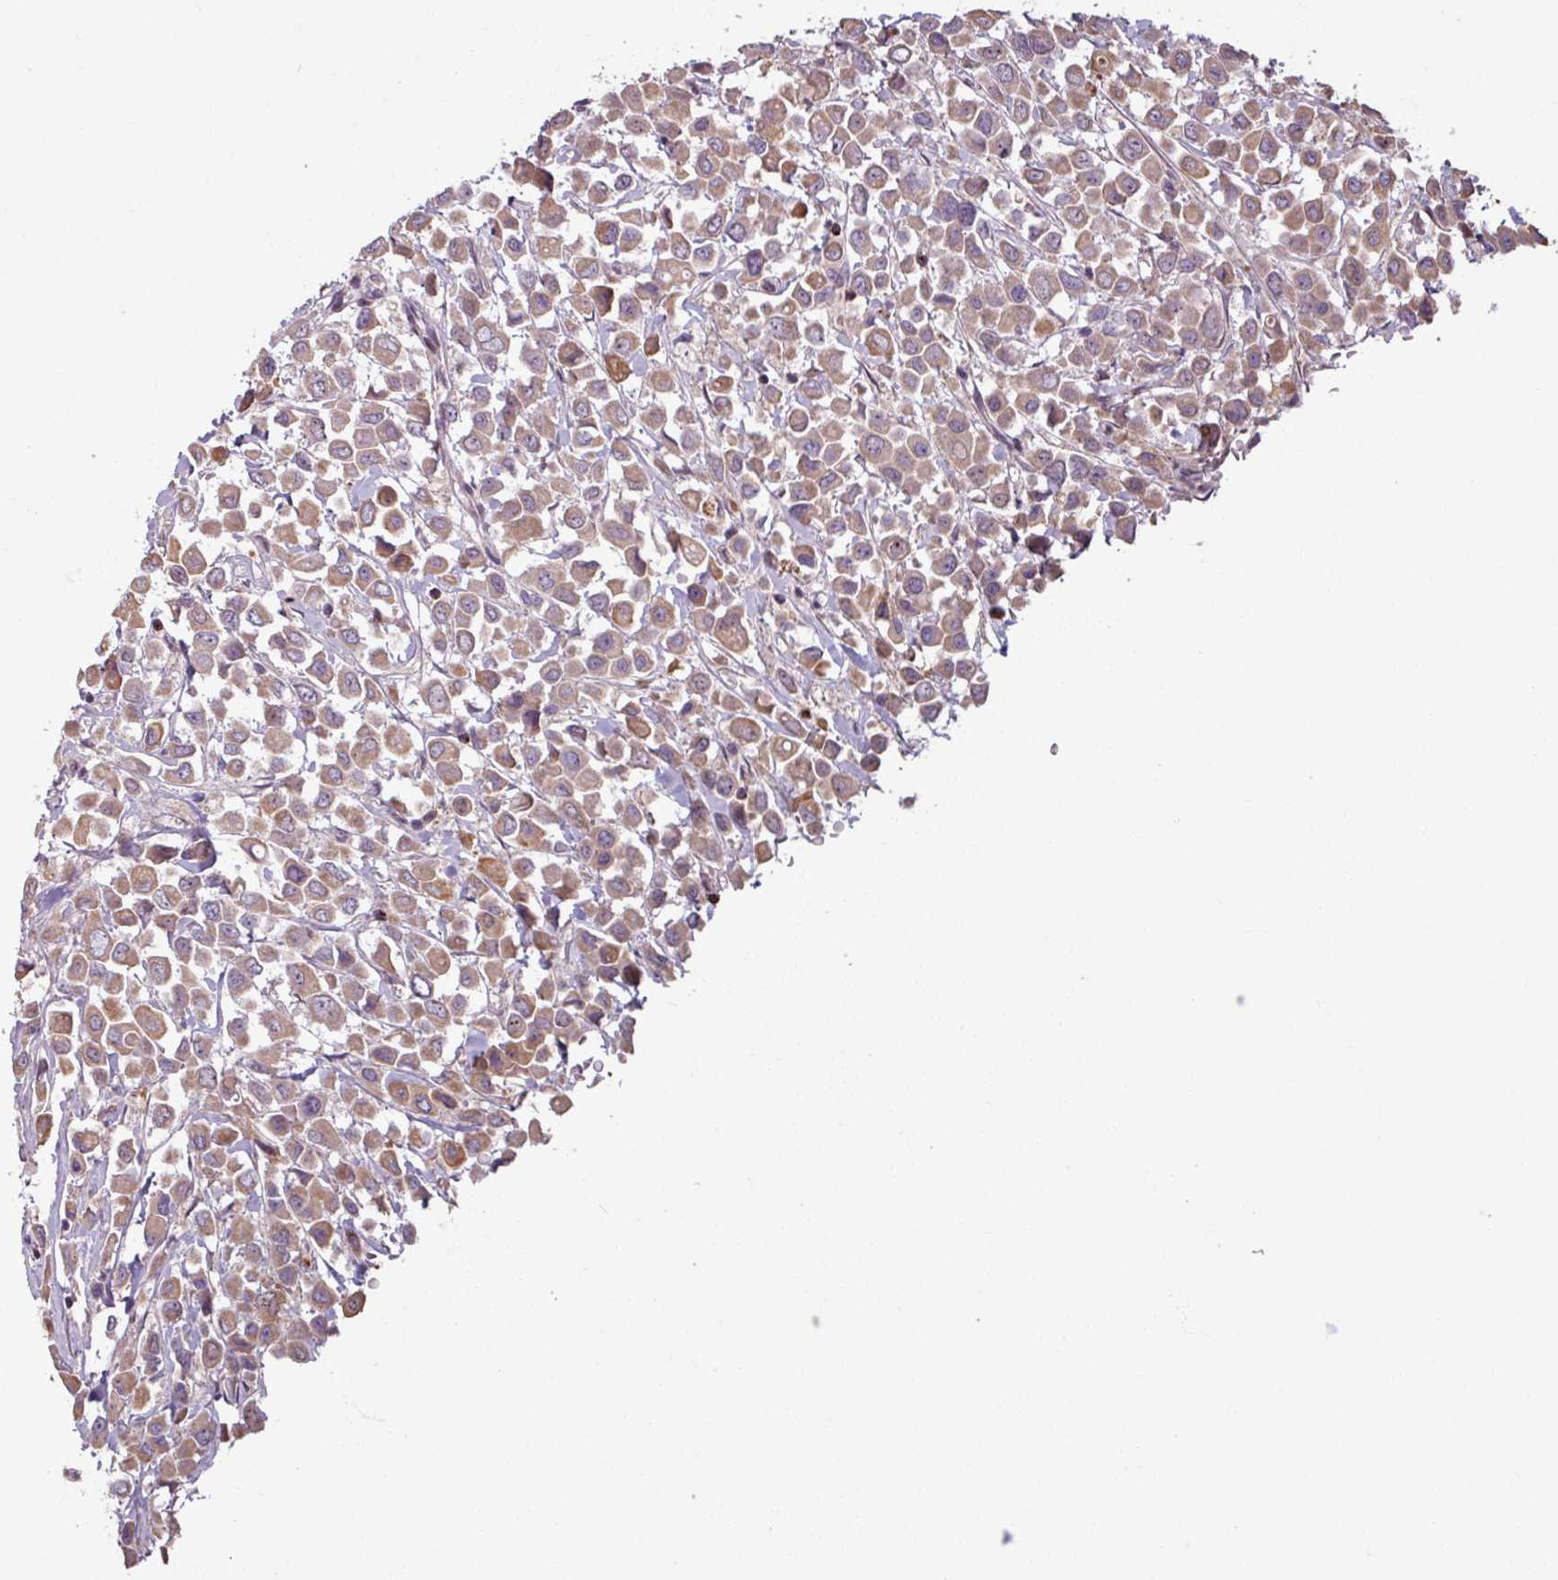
{"staining": {"intensity": "moderate", "quantity": ">75%", "location": "cytoplasmic/membranous,nuclear"}, "tissue": "breast cancer", "cell_type": "Tumor cells", "image_type": "cancer", "snomed": [{"axis": "morphology", "description": "Duct carcinoma"}, {"axis": "topography", "description": "Breast"}], "caption": "DAB immunohistochemical staining of human invasive ductal carcinoma (breast) reveals moderate cytoplasmic/membranous and nuclear protein staining in about >75% of tumor cells. (DAB (3,3'-diaminobenzidine) = brown stain, brightfield microscopy at high magnification).", "gene": "OR6B1", "patient": {"sex": "female", "age": 61}}